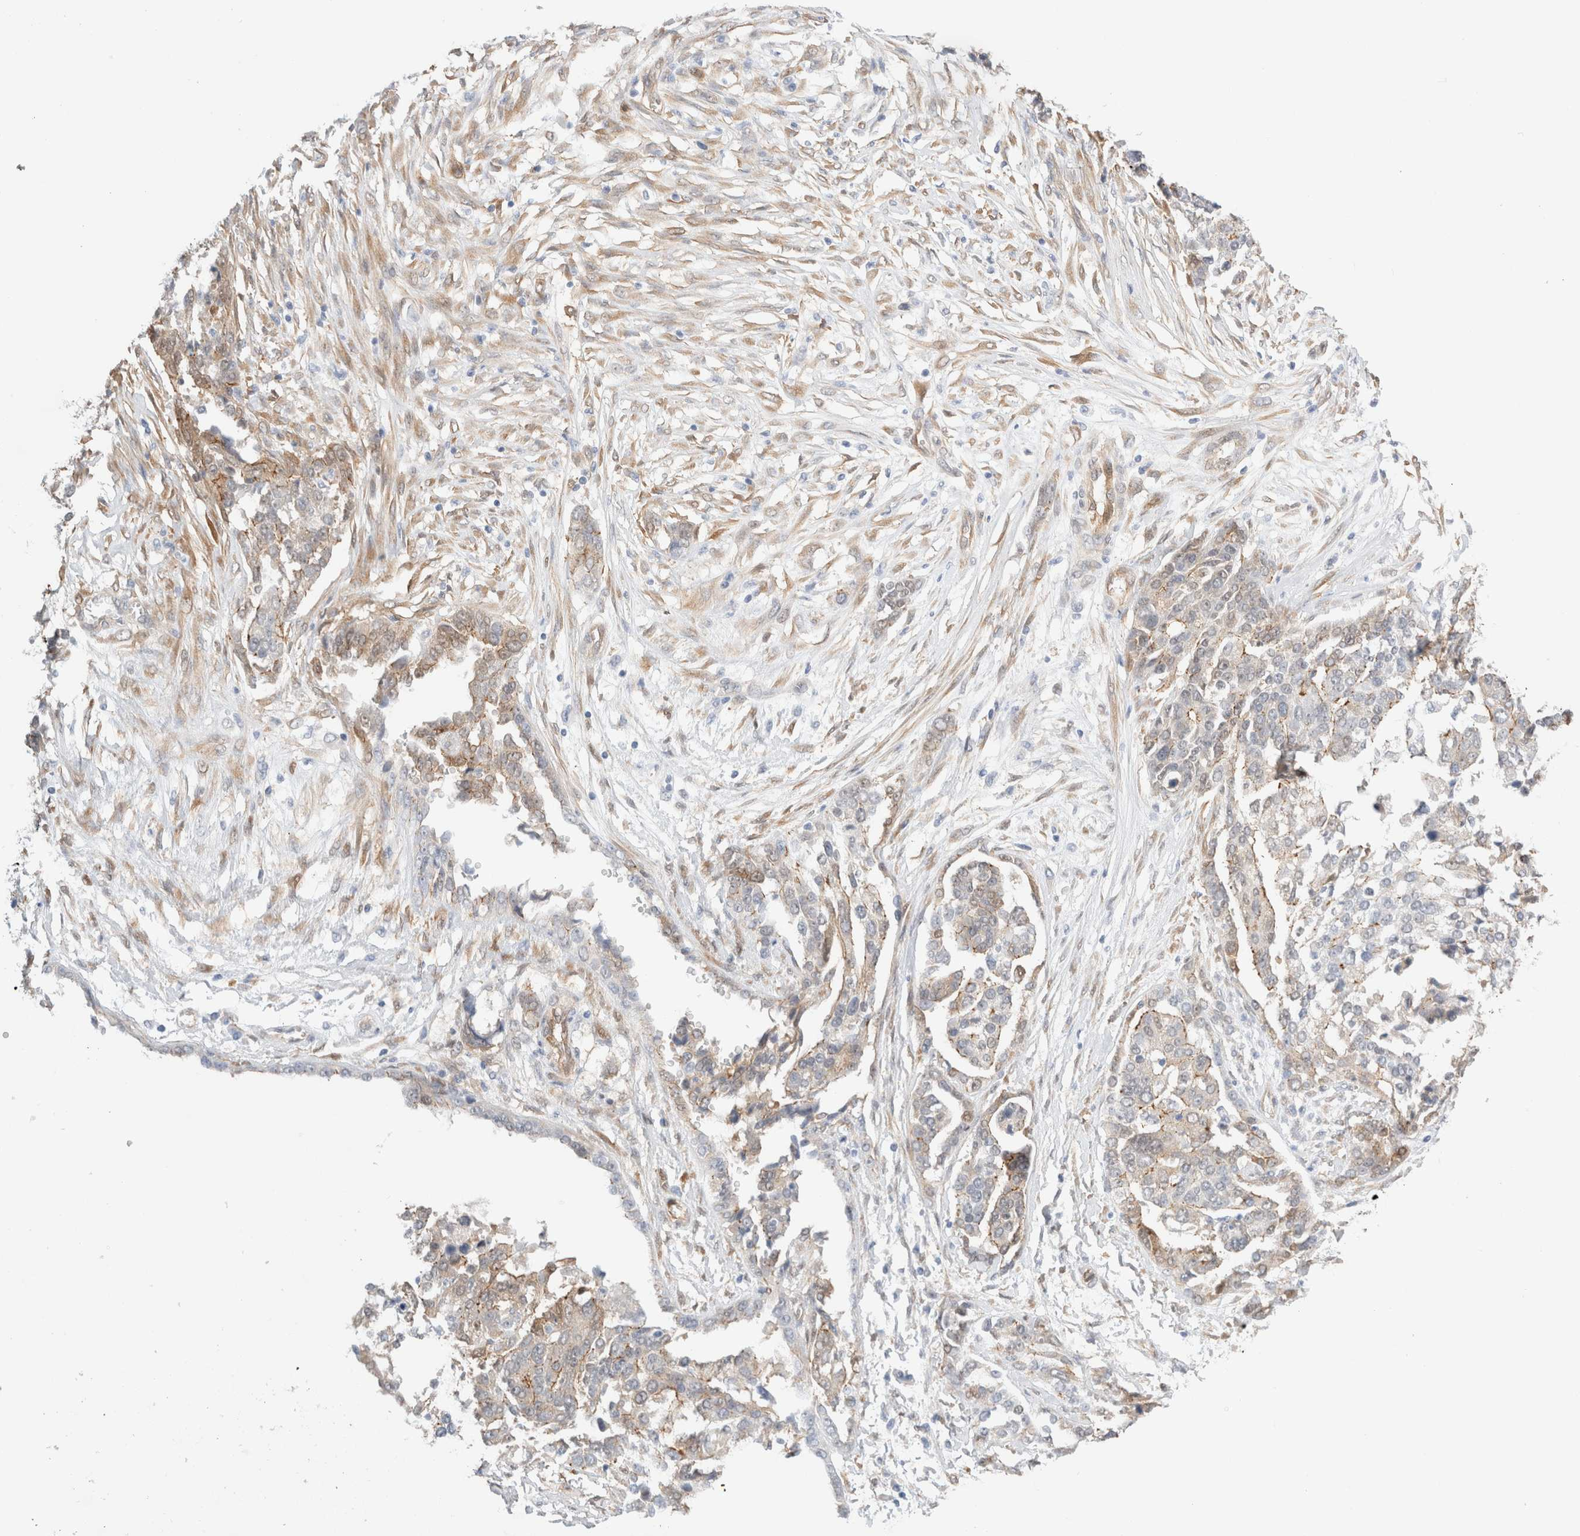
{"staining": {"intensity": "moderate", "quantity": "<25%", "location": "cytoplasmic/membranous"}, "tissue": "ovarian cancer", "cell_type": "Tumor cells", "image_type": "cancer", "snomed": [{"axis": "morphology", "description": "Cystadenocarcinoma, serous, NOS"}, {"axis": "topography", "description": "Ovary"}], "caption": "A brown stain labels moderate cytoplasmic/membranous expression of a protein in human serous cystadenocarcinoma (ovarian) tumor cells.", "gene": "LMCD1", "patient": {"sex": "female", "age": 44}}